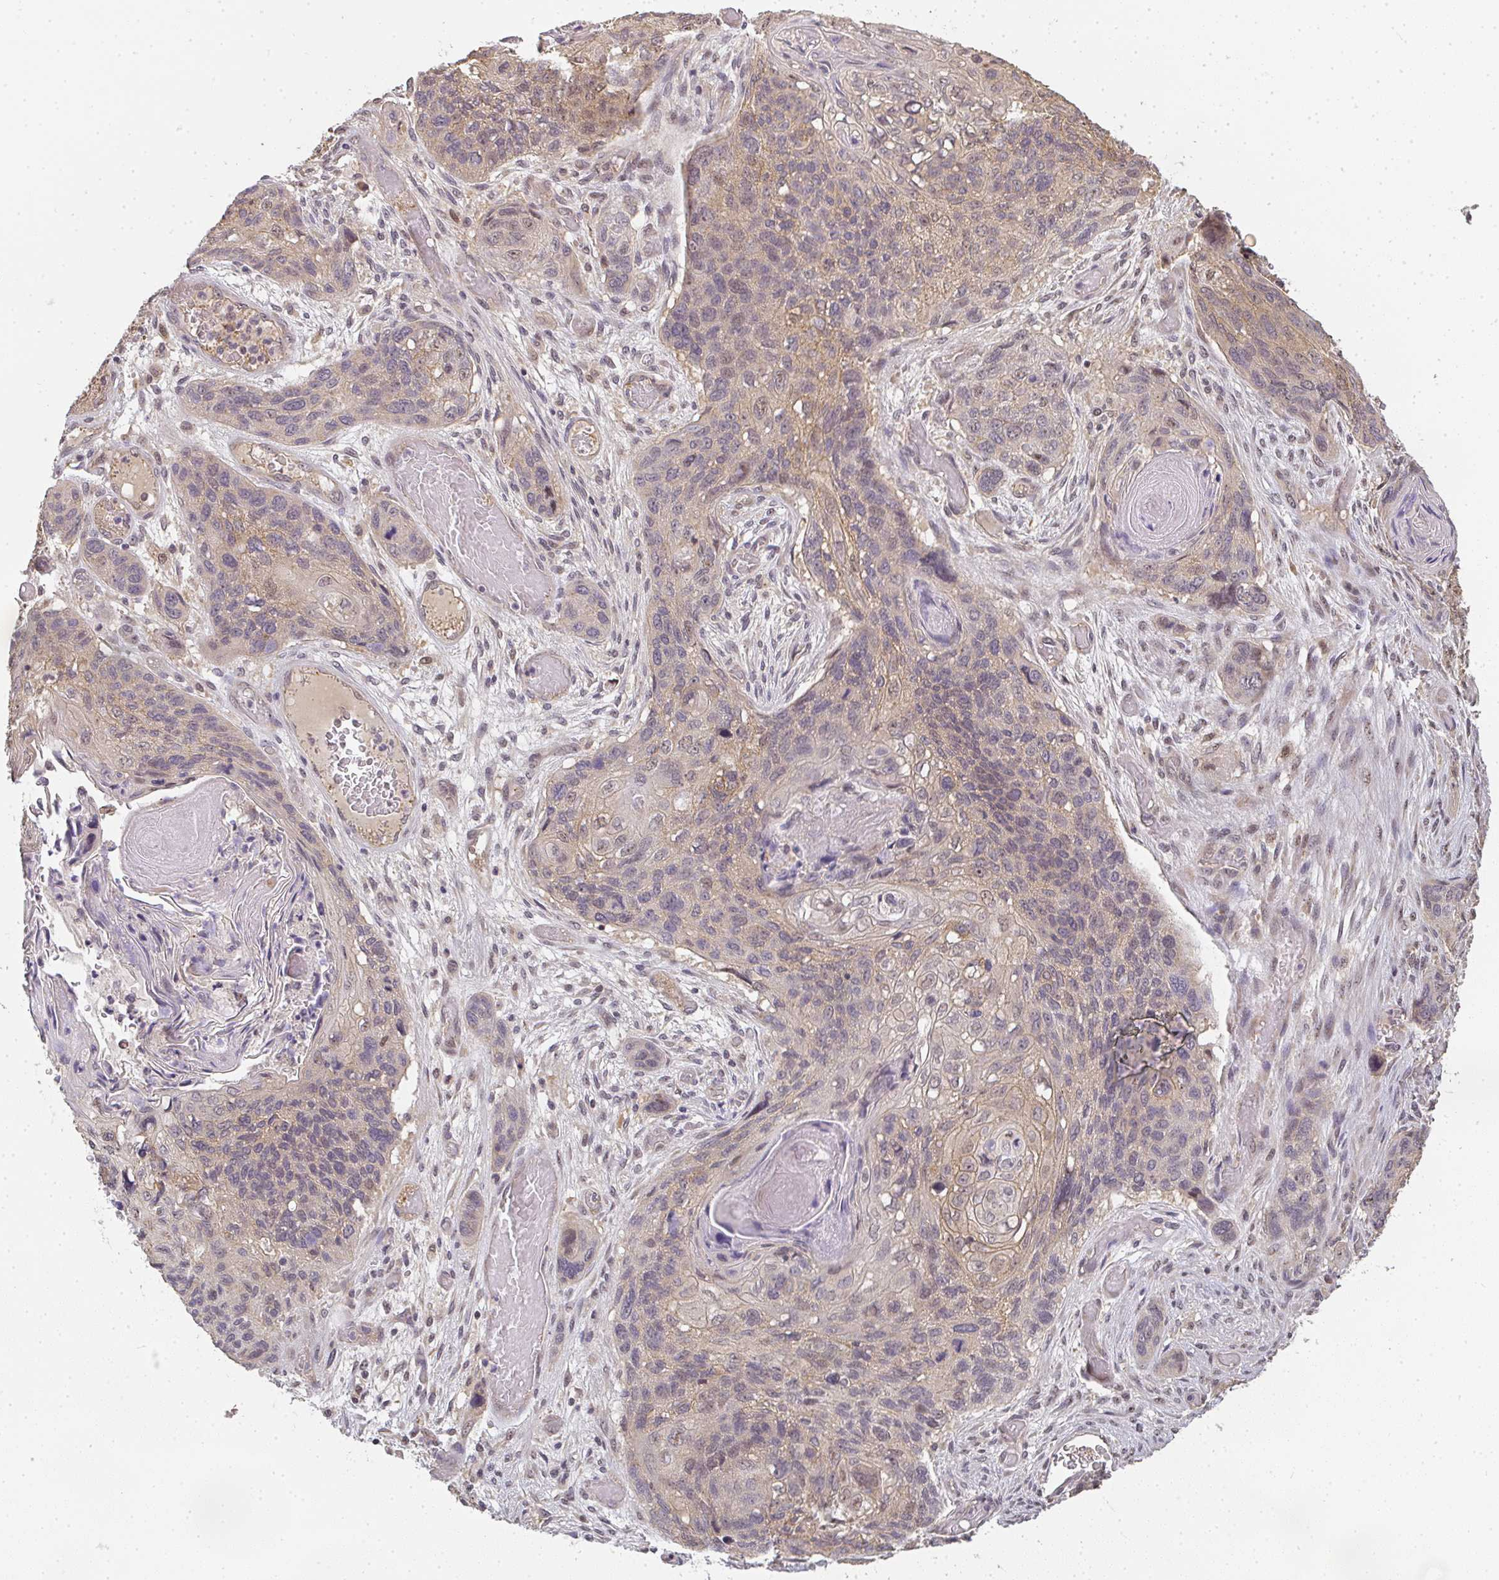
{"staining": {"intensity": "weak", "quantity": "<25%", "location": "cytoplasmic/membranous"}, "tissue": "lung cancer", "cell_type": "Tumor cells", "image_type": "cancer", "snomed": [{"axis": "morphology", "description": "Squamous cell carcinoma, NOS"}, {"axis": "morphology", "description": "Squamous cell carcinoma, metastatic, NOS"}, {"axis": "topography", "description": "Lymph node"}, {"axis": "topography", "description": "Lung"}], "caption": "Immunohistochemical staining of lung squamous cell carcinoma exhibits no significant positivity in tumor cells. (DAB (3,3'-diaminobenzidine) immunohistochemistry (IHC), high magnification).", "gene": "SLC35B3", "patient": {"sex": "male", "age": 41}}